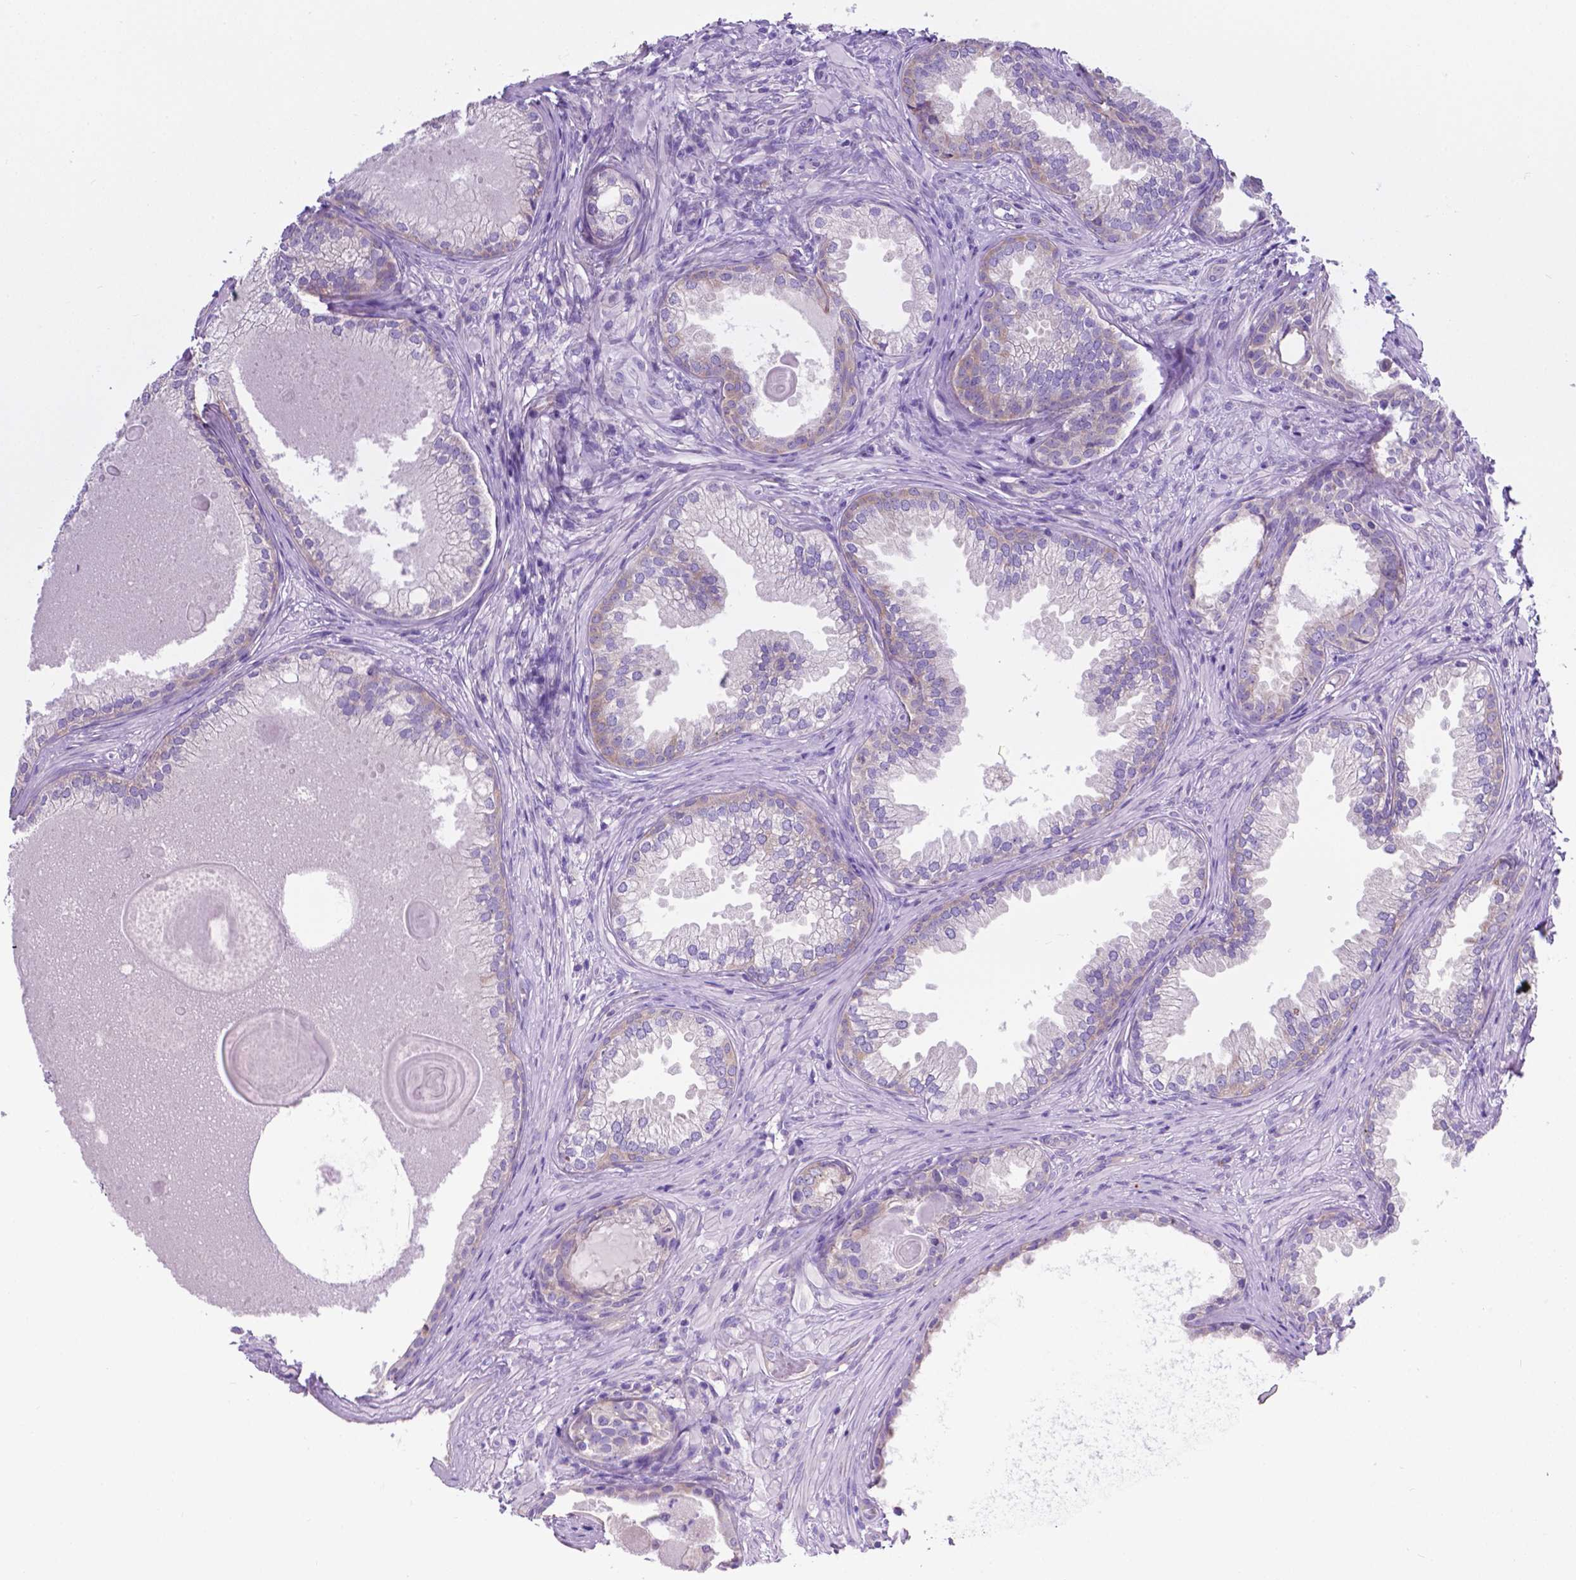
{"staining": {"intensity": "weak", "quantity": ">75%", "location": "cytoplasmic/membranous"}, "tissue": "prostate cancer", "cell_type": "Tumor cells", "image_type": "cancer", "snomed": [{"axis": "morphology", "description": "Adenocarcinoma, High grade"}, {"axis": "topography", "description": "Prostate"}], "caption": "Weak cytoplasmic/membranous staining is appreciated in about >75% of tumor cells in prostate cancer.", "gene": "RPL6", "patient": {"sex": "male", "age": 83}}